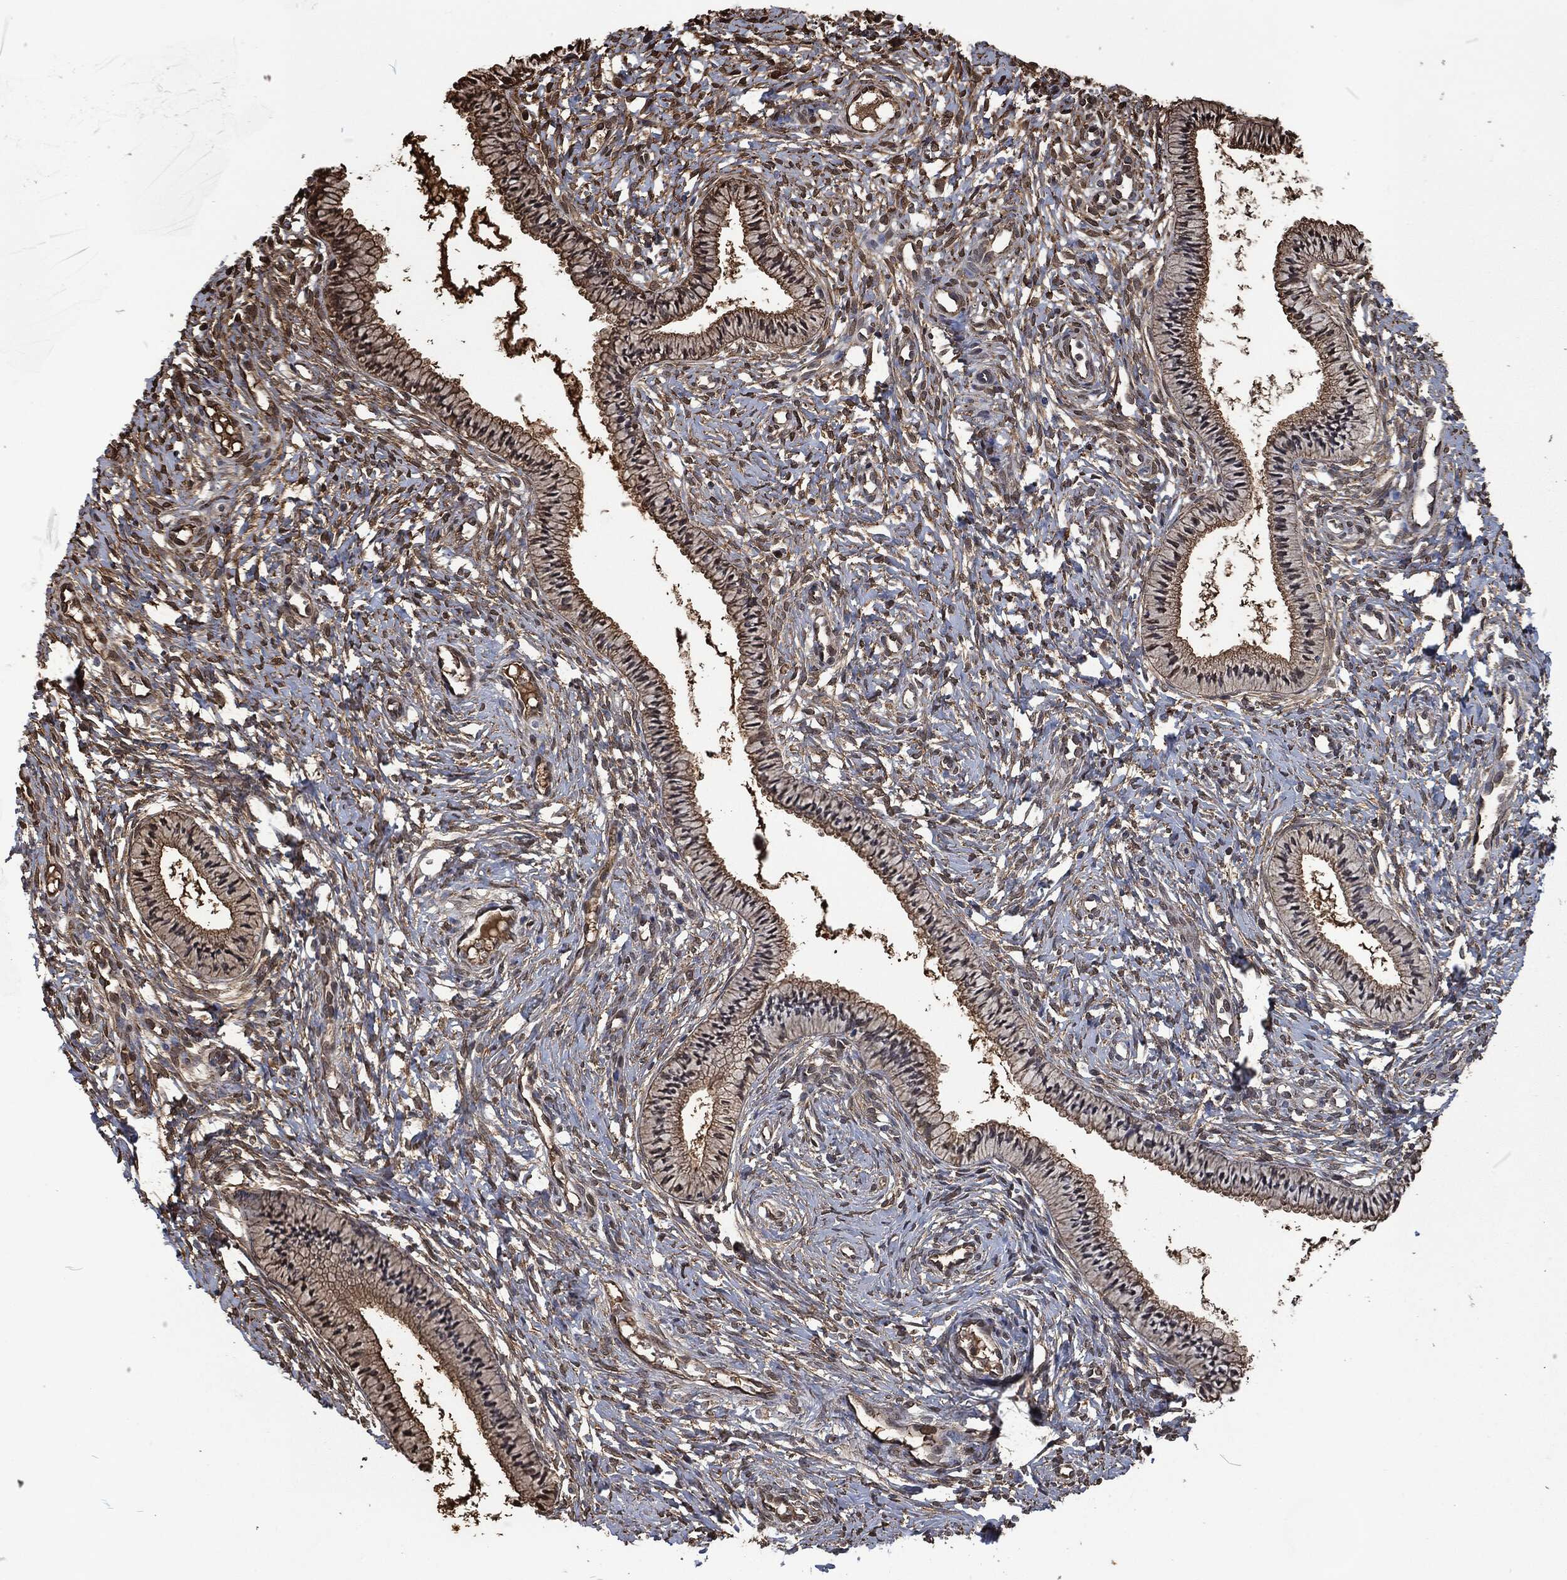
{"staining": {"intensity": "moderate", "quantity": "<25%", "location": "cytoplasmic/membranous"}, "tissue": "cervix", "cell_type": "Glandular cells", "image_type": "normal", "snomed": [{"axis": "morphology", "description": "Normal tissue, NOS"}, {"axis": "topography", "description": "Cervix"}], "caption": "Cervix stained for a protein (brown) displays moderate cytoplasmic/membranous positive expression in approximately <25% of glandular cells.", "gene": "PRDX4", "patient": {"sex": "female", "age": 39}}